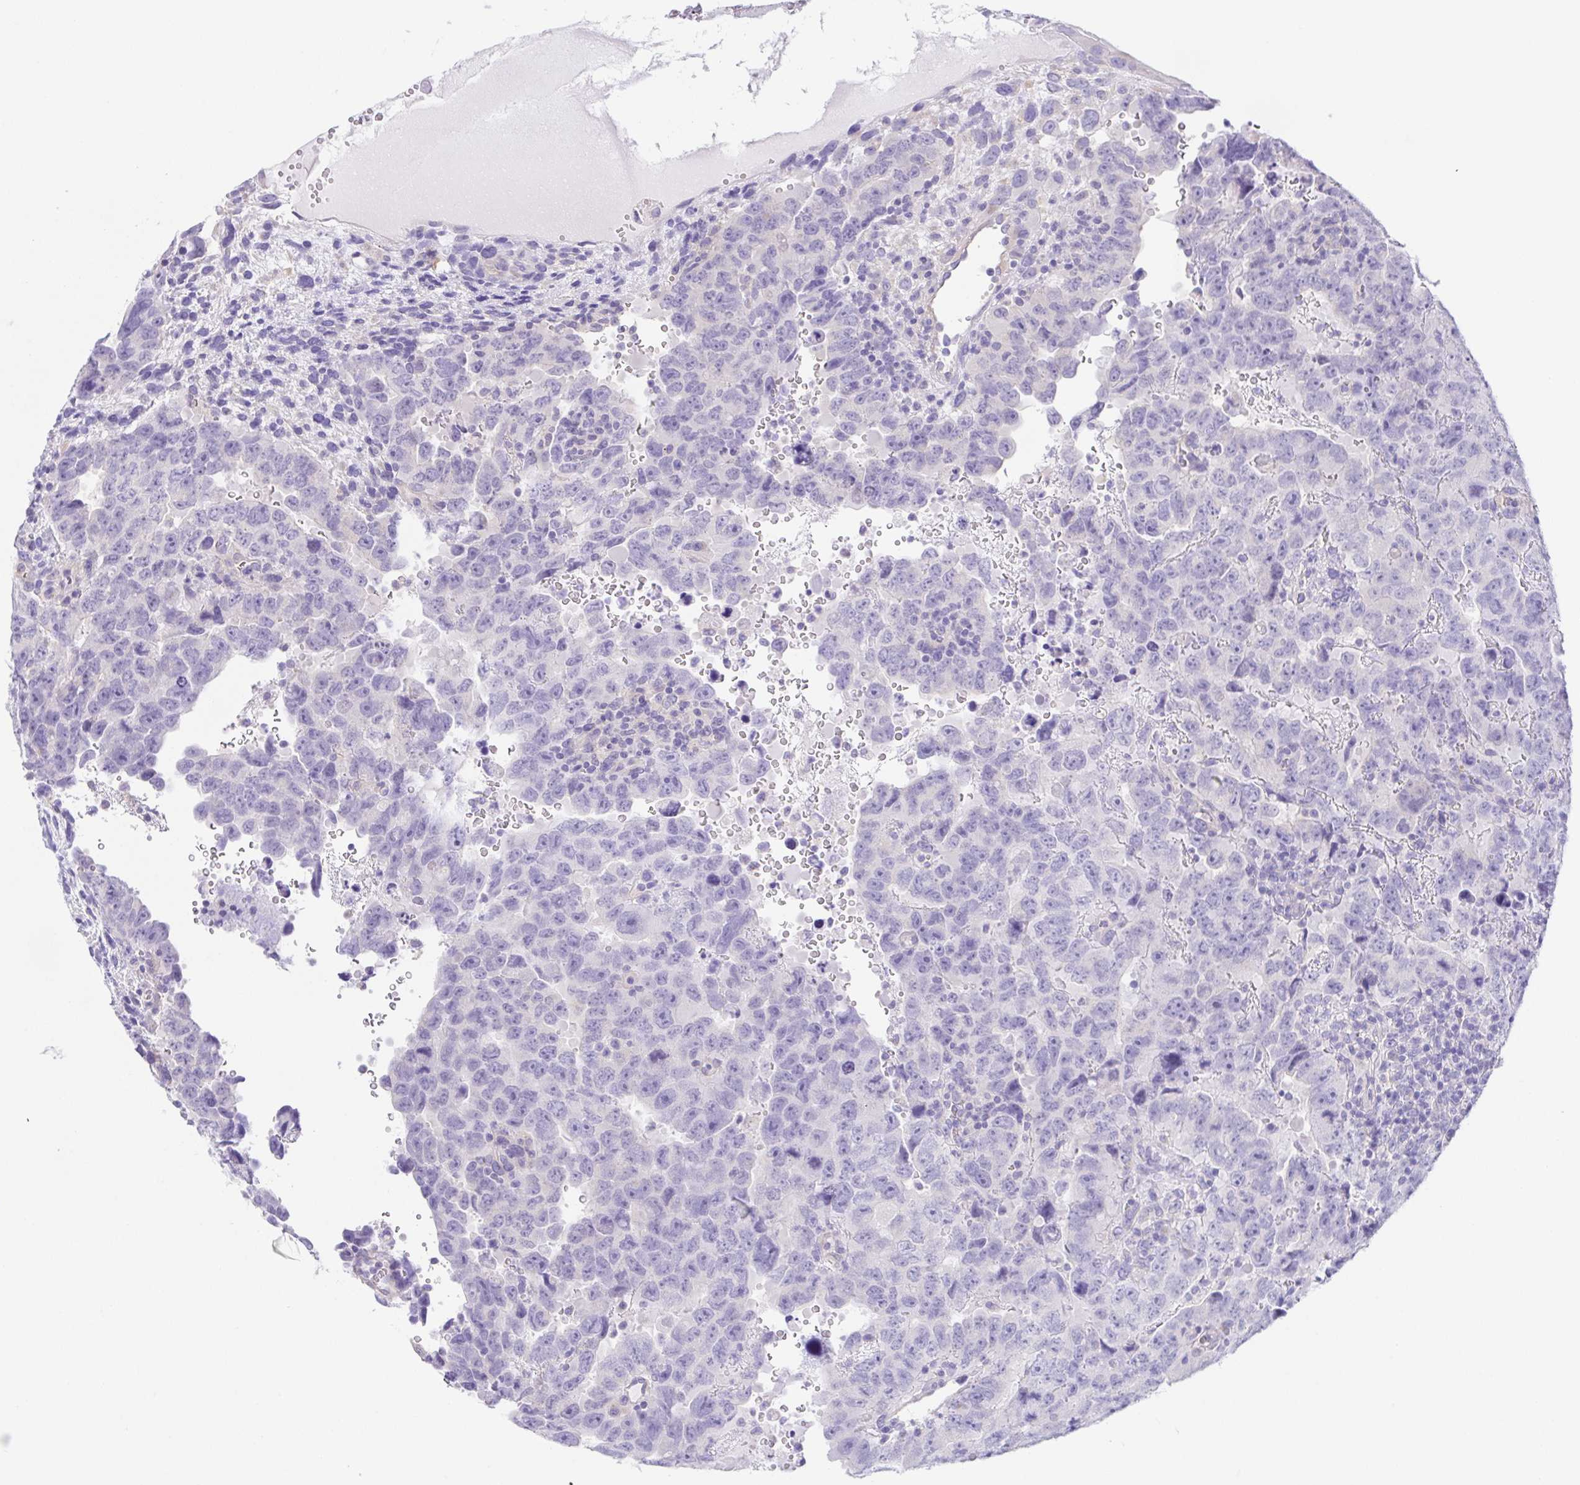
{"staining": {"intensity": "negative", "quantity": "none", "location": "none"}, "tissue": "testis cancer", "cell_type": "Tumor cells", "image_type": "cancer", "snomed": [{"axis": "morphology", "description": "Carcinoma, Embryonal, NOS"}, {"axis": "topography", "description": "Testis"}], "caption": "Immunohistochemistry histopathology image of human embryonal carcinoma (testis) stained for a protein (brown), which exhibits no expression in tumor cells. (Brightfield microscopy of DAB (3,3'-diaminobenzidine) immunohistochemistry at high magnification).", "gene": "KRTDAP", "patient": {"sex": "male", "age": 24}}